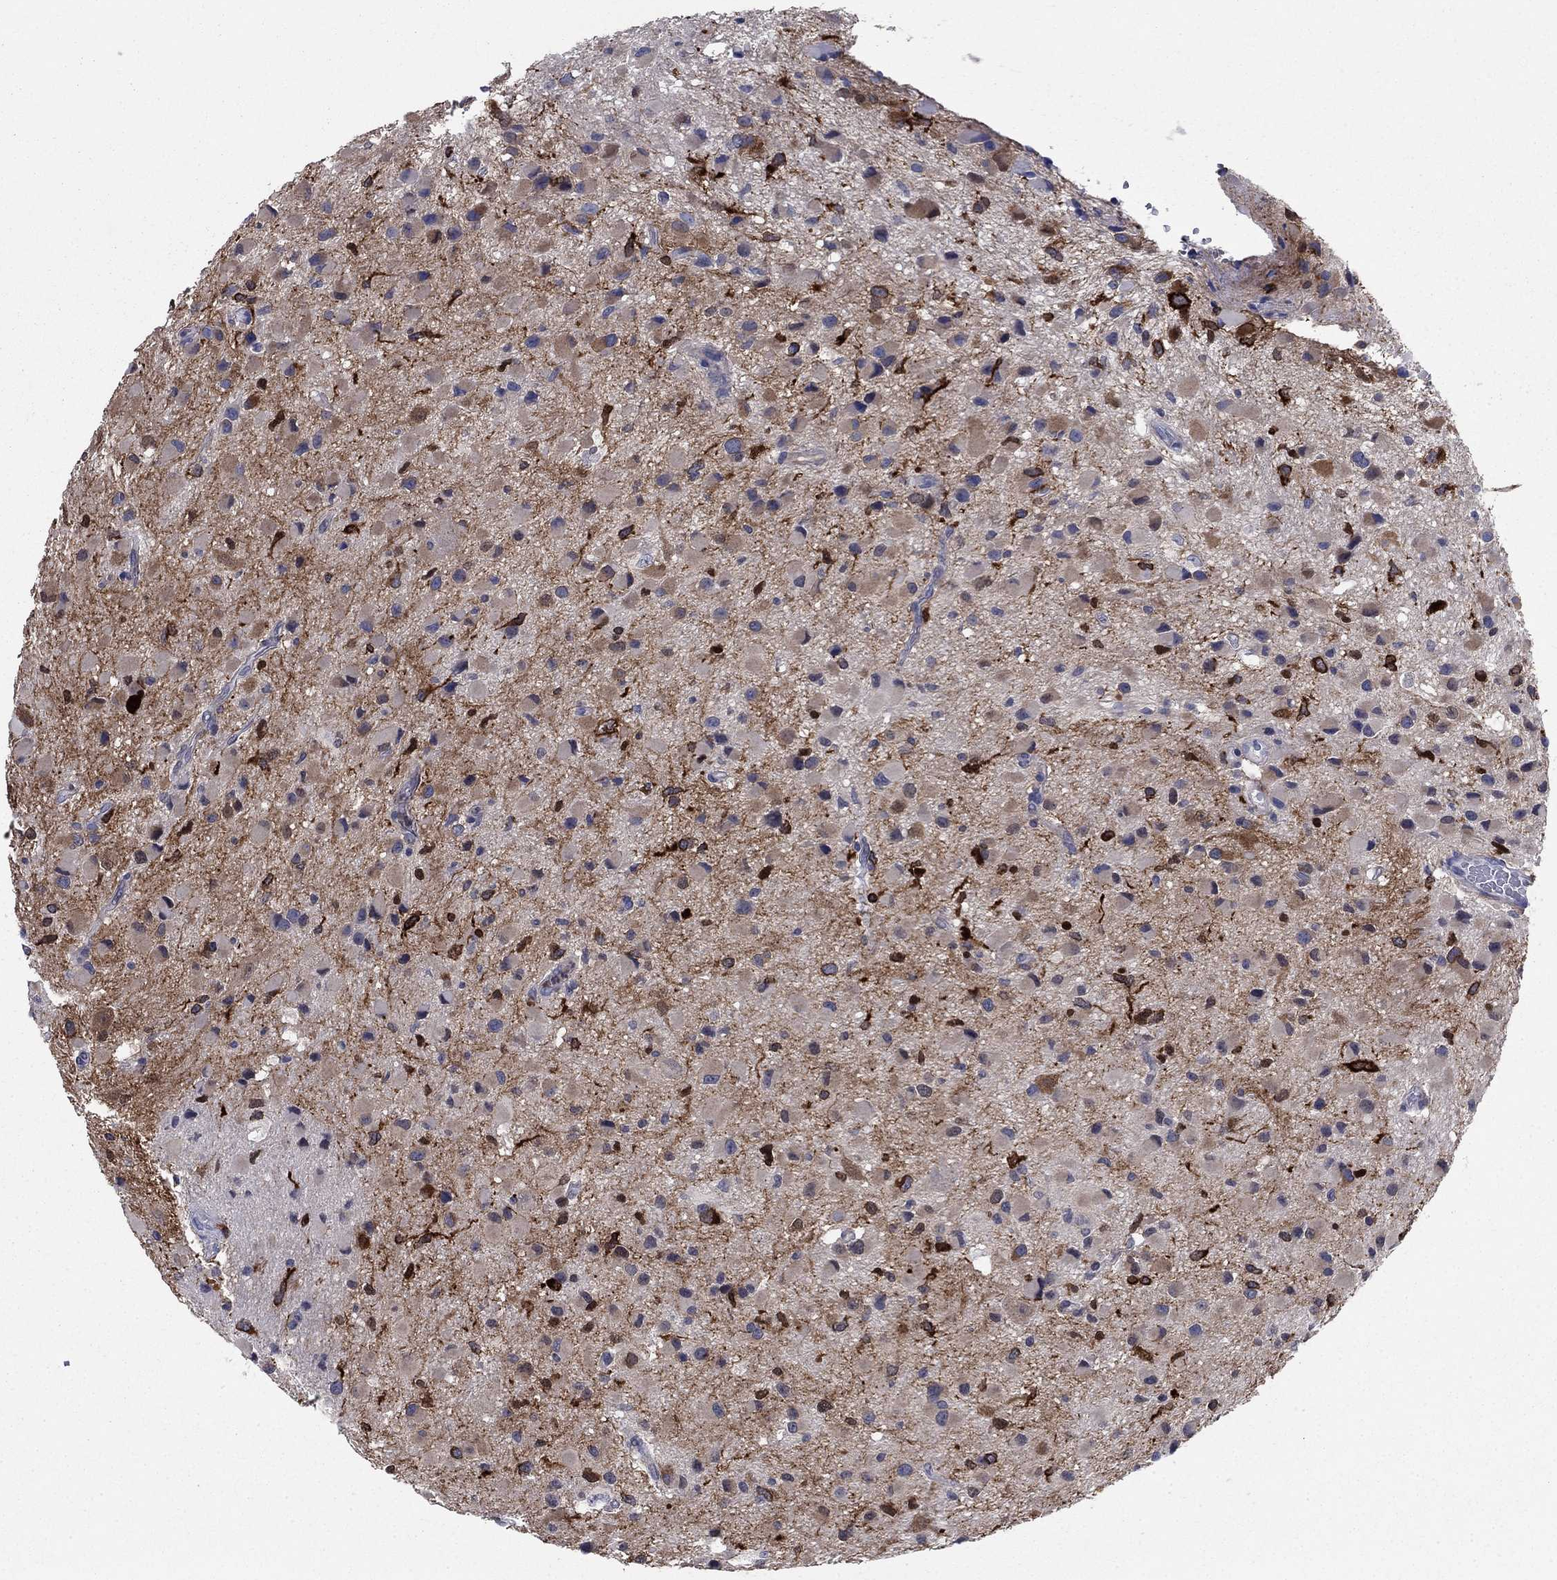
{"staining": {"intensity": "moderate", "quantity": "<25%", "location": "cytoplasmic/membranous"}, "tissue": "glioma", "cell_type": "Tumor cells", "image_type": "cancer", "snomed": [{"axis": "morphology", "description": "Glioma, malignant, Low grade"}, {"axis": "topography", "description": "Brain"}], "caption": "Immunohistochemical staining of glioma reveals moderate cytoplasmic/membranous protein positivity in about <25% of tumor cells. Immunohistochemistry stains the protein in brown and the nuclei are stained blue.", "gene": "STMN1", "patient": {"sex": "female", "age": 32}}